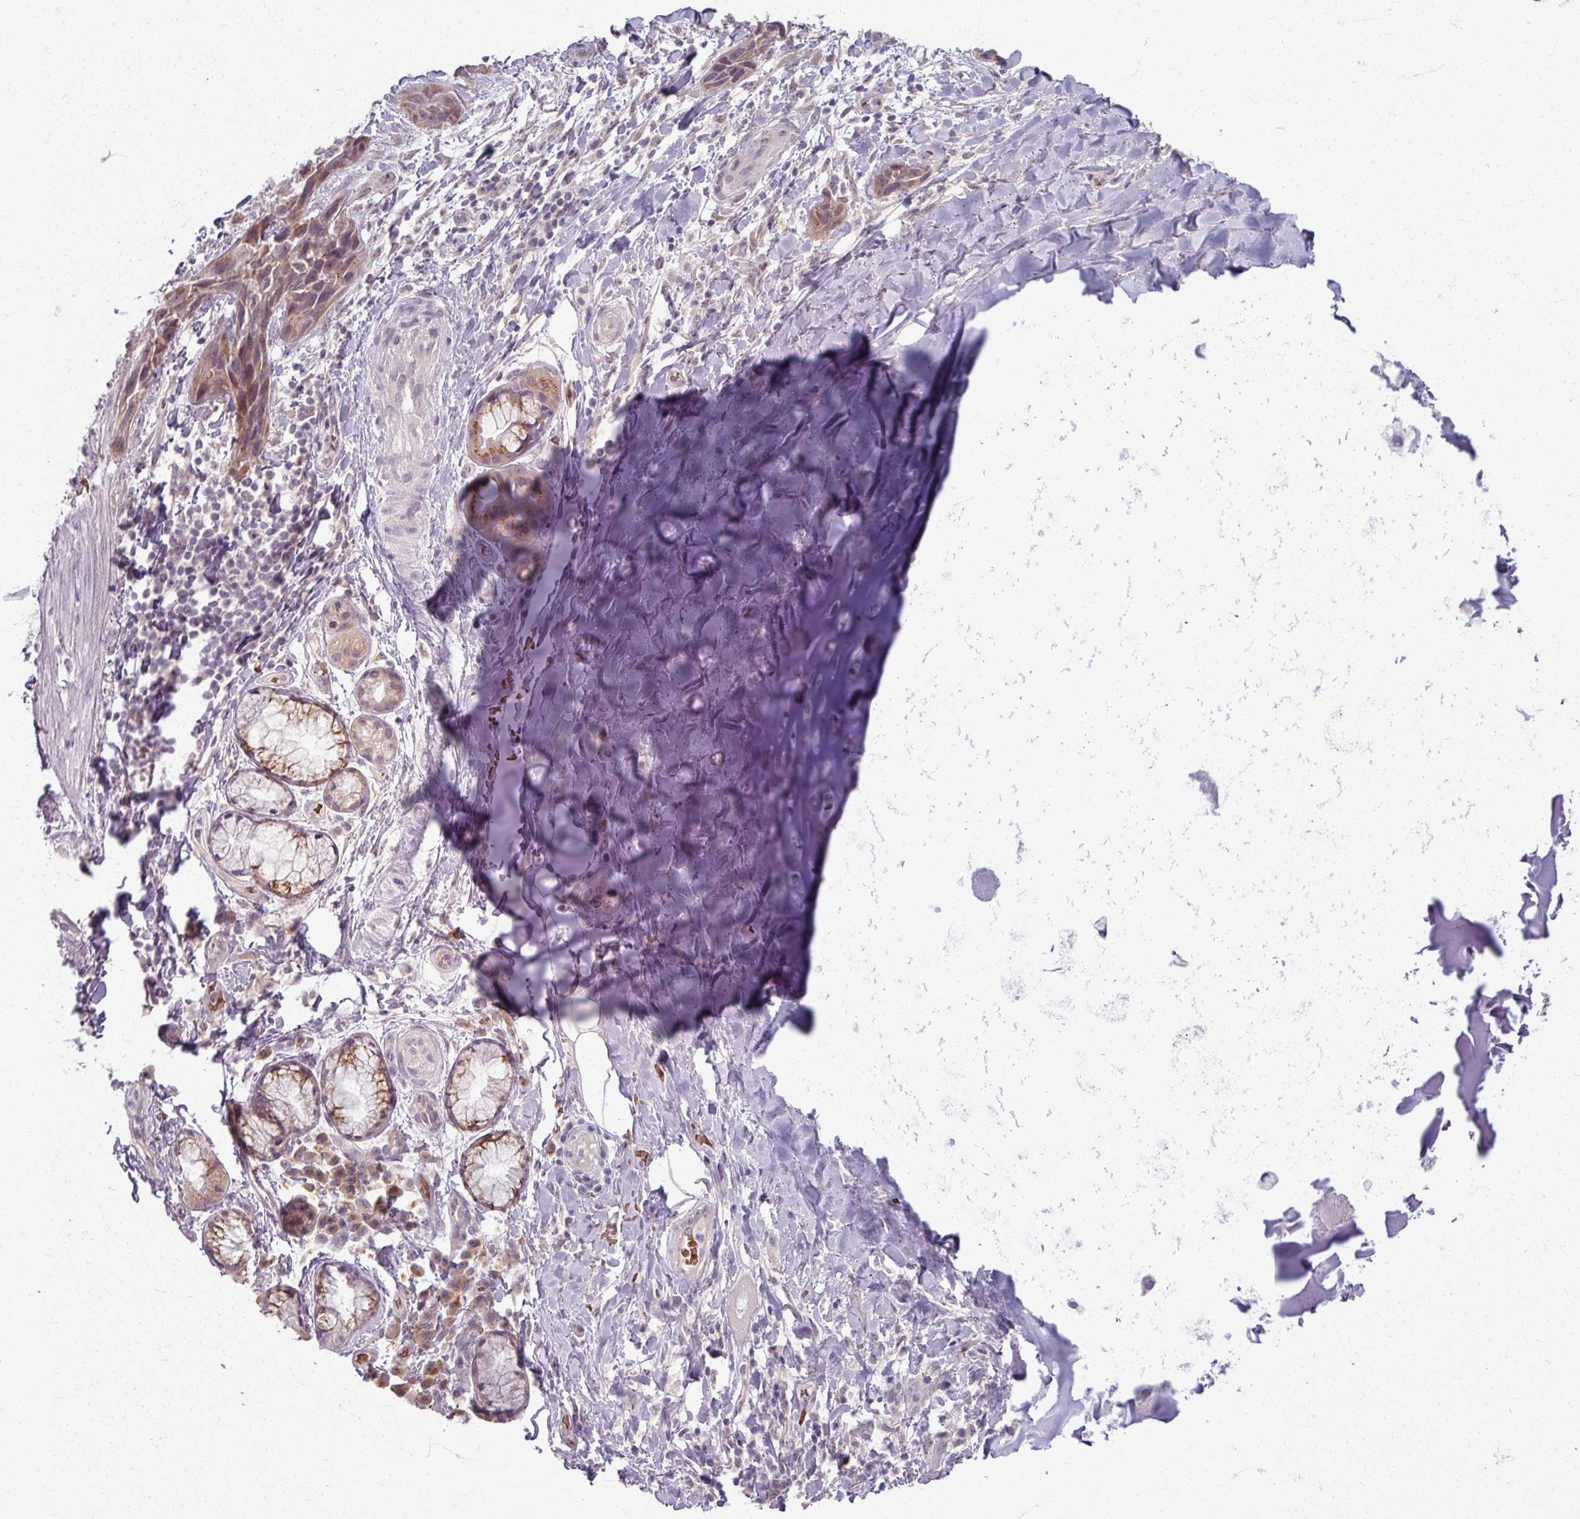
{"staining": {"intensity": "negative", "quantity": "none", "location": "none"}, "tissue": "adipose tissue", "cell_type": "Adipocytes", "image_type": "normal", "snomed": [{"axis": "morphology", "description": "Normal tissue, NOS"}, {"axis": "morphology", "description": "Squamous cell carcinoma, NOS"}, {"axis": "topography", "description": "Bronchus"}, {"axis": "topography", "description": "Lung"}], "caption": "This photomicrograph is of unremarkable adipose tissue stained with IHC to label a protein in brown with the nuclei are counter-stained blue. There is no positivity in adipocytes. Brightfield microscopy of immunohistochemistry (IHC) stained with DAB (3,3'-diaminobenzidine) (brown) and hematoxylin (blue), captured at high magnification.", "gene": "KMT5C", "patient": {"sex": "female", "age": 70}}